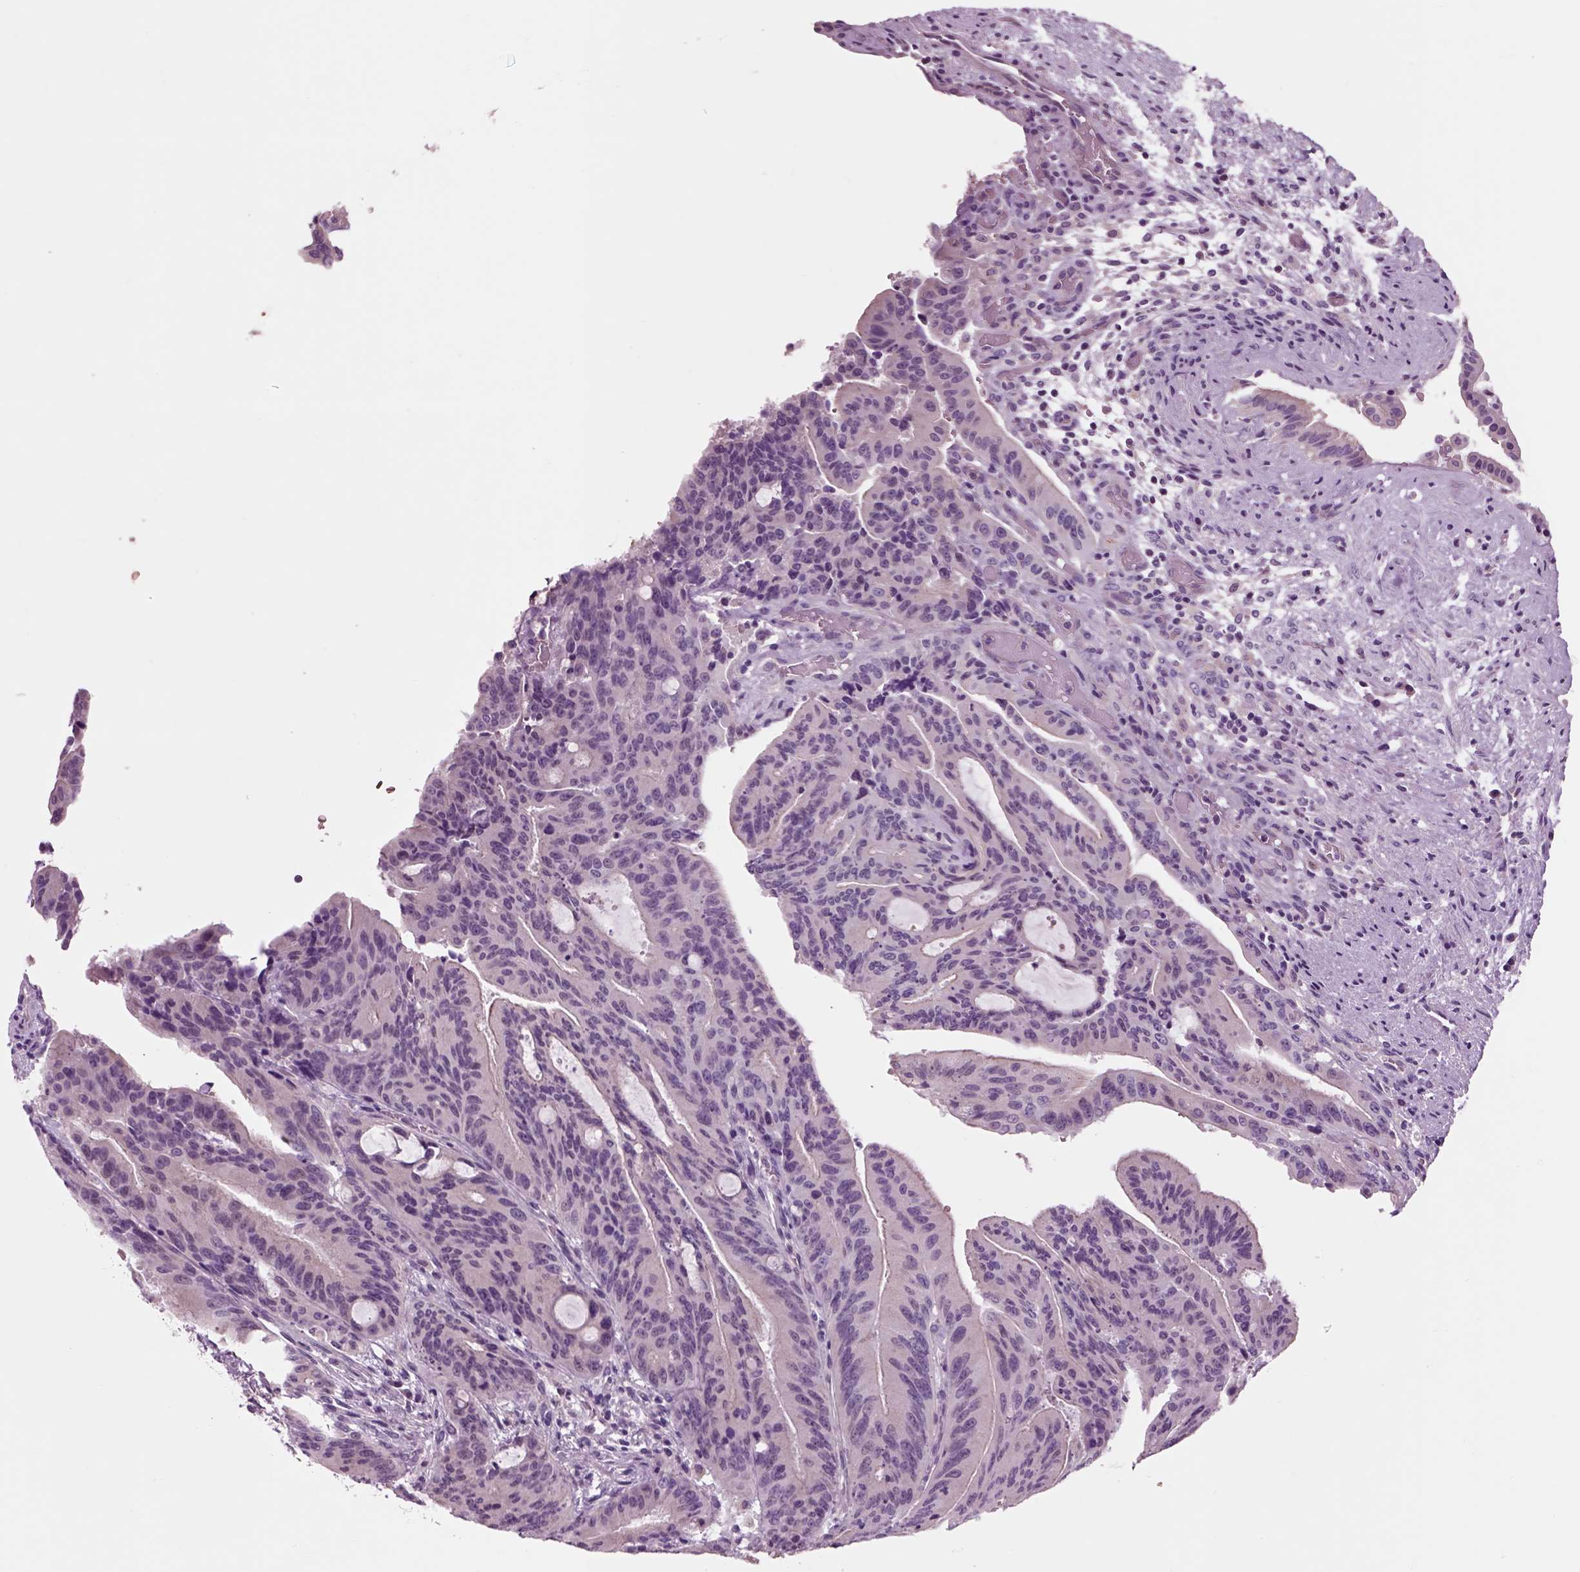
{"staining": {"intensity": "negative", "quantity": "none", "location": "none"}, "tissue": "liver cancer", "cell_type": "Tumor cells", "image_type": "cancer", "snomed": [{"axis": "morphology", "description": "Cholangiocarcinoma"}, {"axis": "topography", "description": "Liver"}], "caption": "High power microscopy image of an IHC photomicrograph of cholangiocarcinoma (liver), revealing no significant expression in tumor cells. Nuclei are stained in blue.", "gene": "CHGB", "patient": {"sex": "female", "age": 73}}